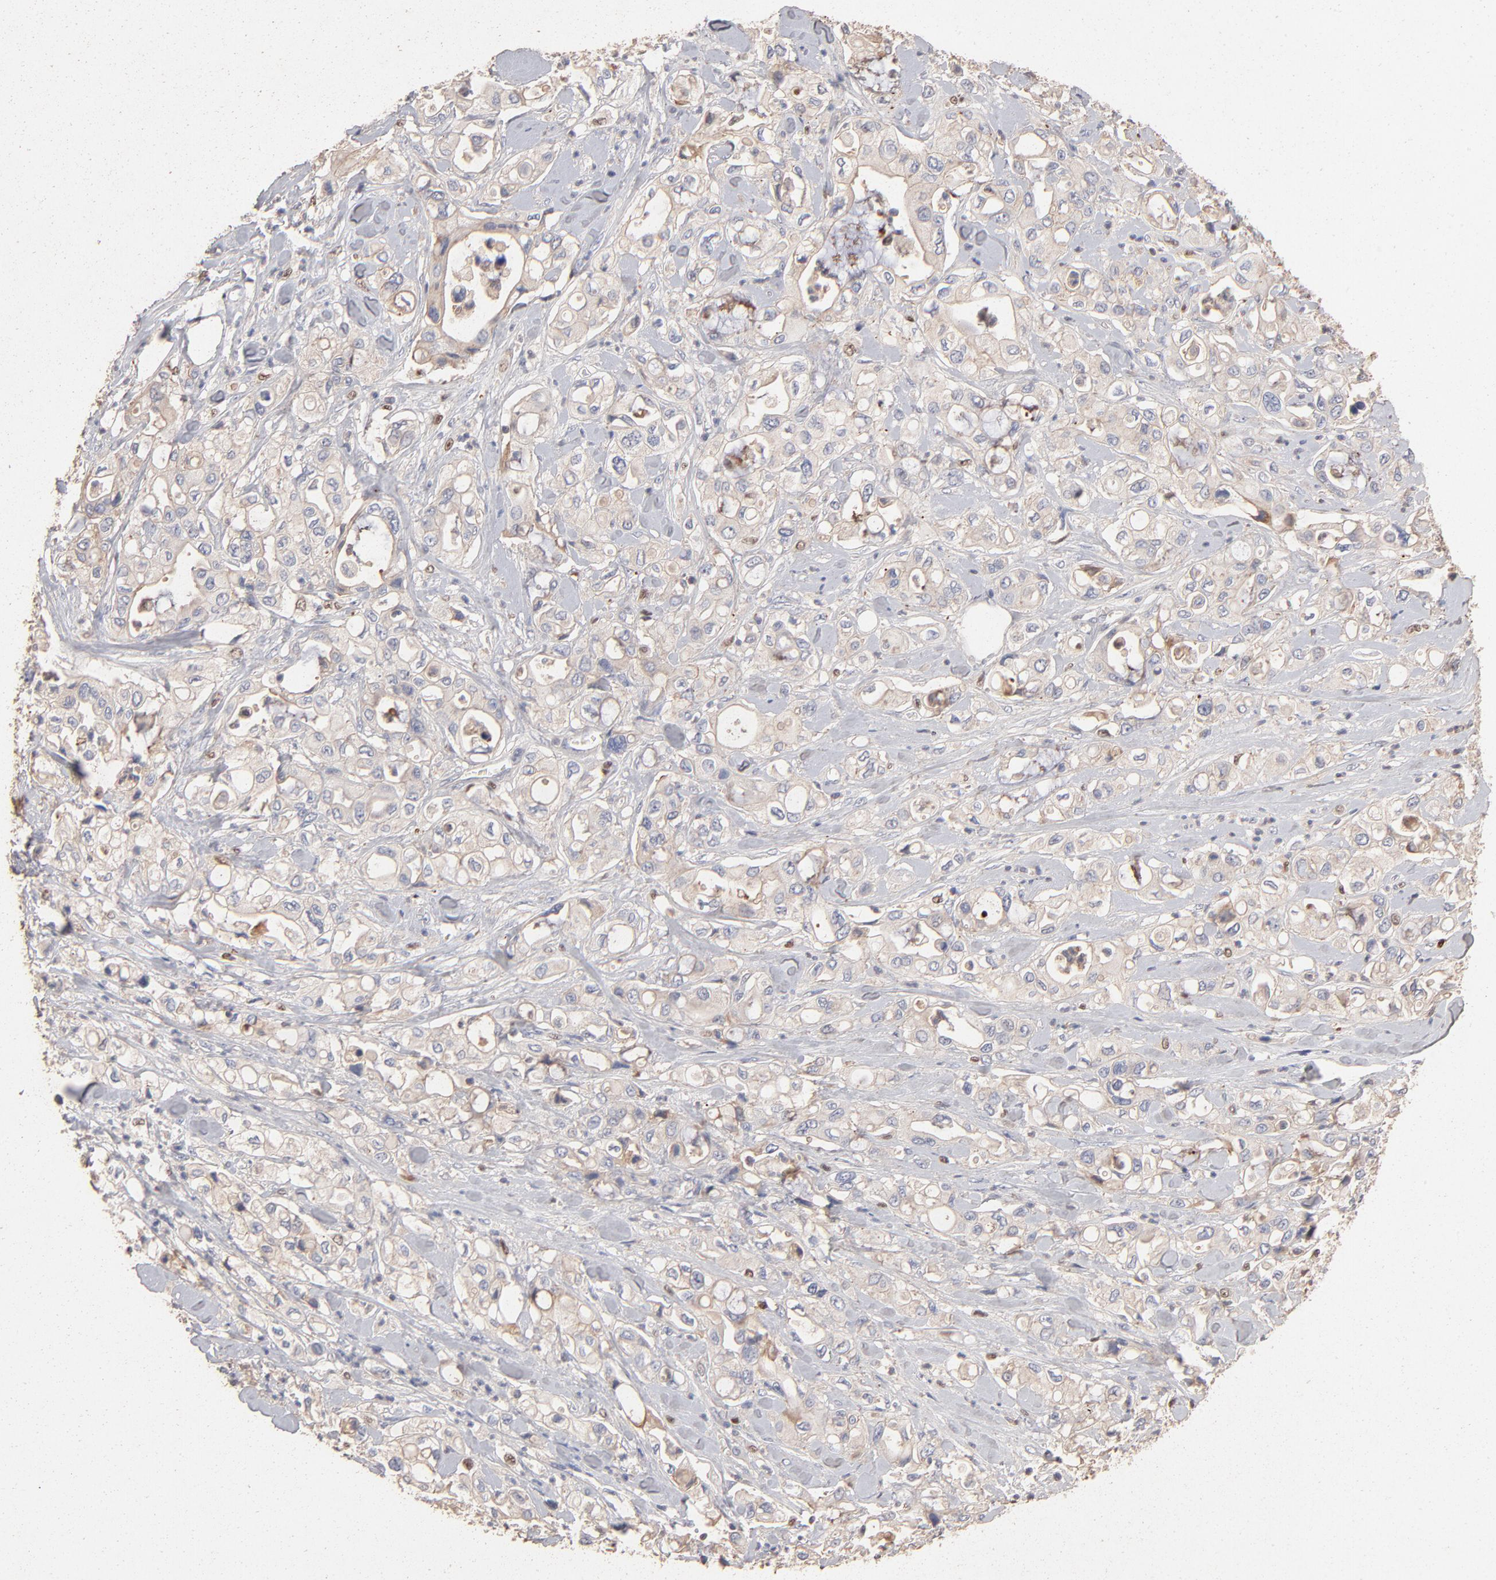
{"staining": {"intensity": "negative", "quantity": "none", "location": "none"}, "tissue": "pancreatic cancer", "cell_type": "Tumor cells", "image_type": "cancer", "snomed": [{"axis": "morphology", "description": "Adenocarcinoma, NOS"}, {"axis": "topography", "description": "Pancreas"}], "caption": "Human adenocarcinoma (pancreatic) stained for a protein using immunohistochemistry (IHC) demonstrates no staining in tumor cells.", "gene": "ARHGEF6", "patient": {"sex": "male", "age": 70}}